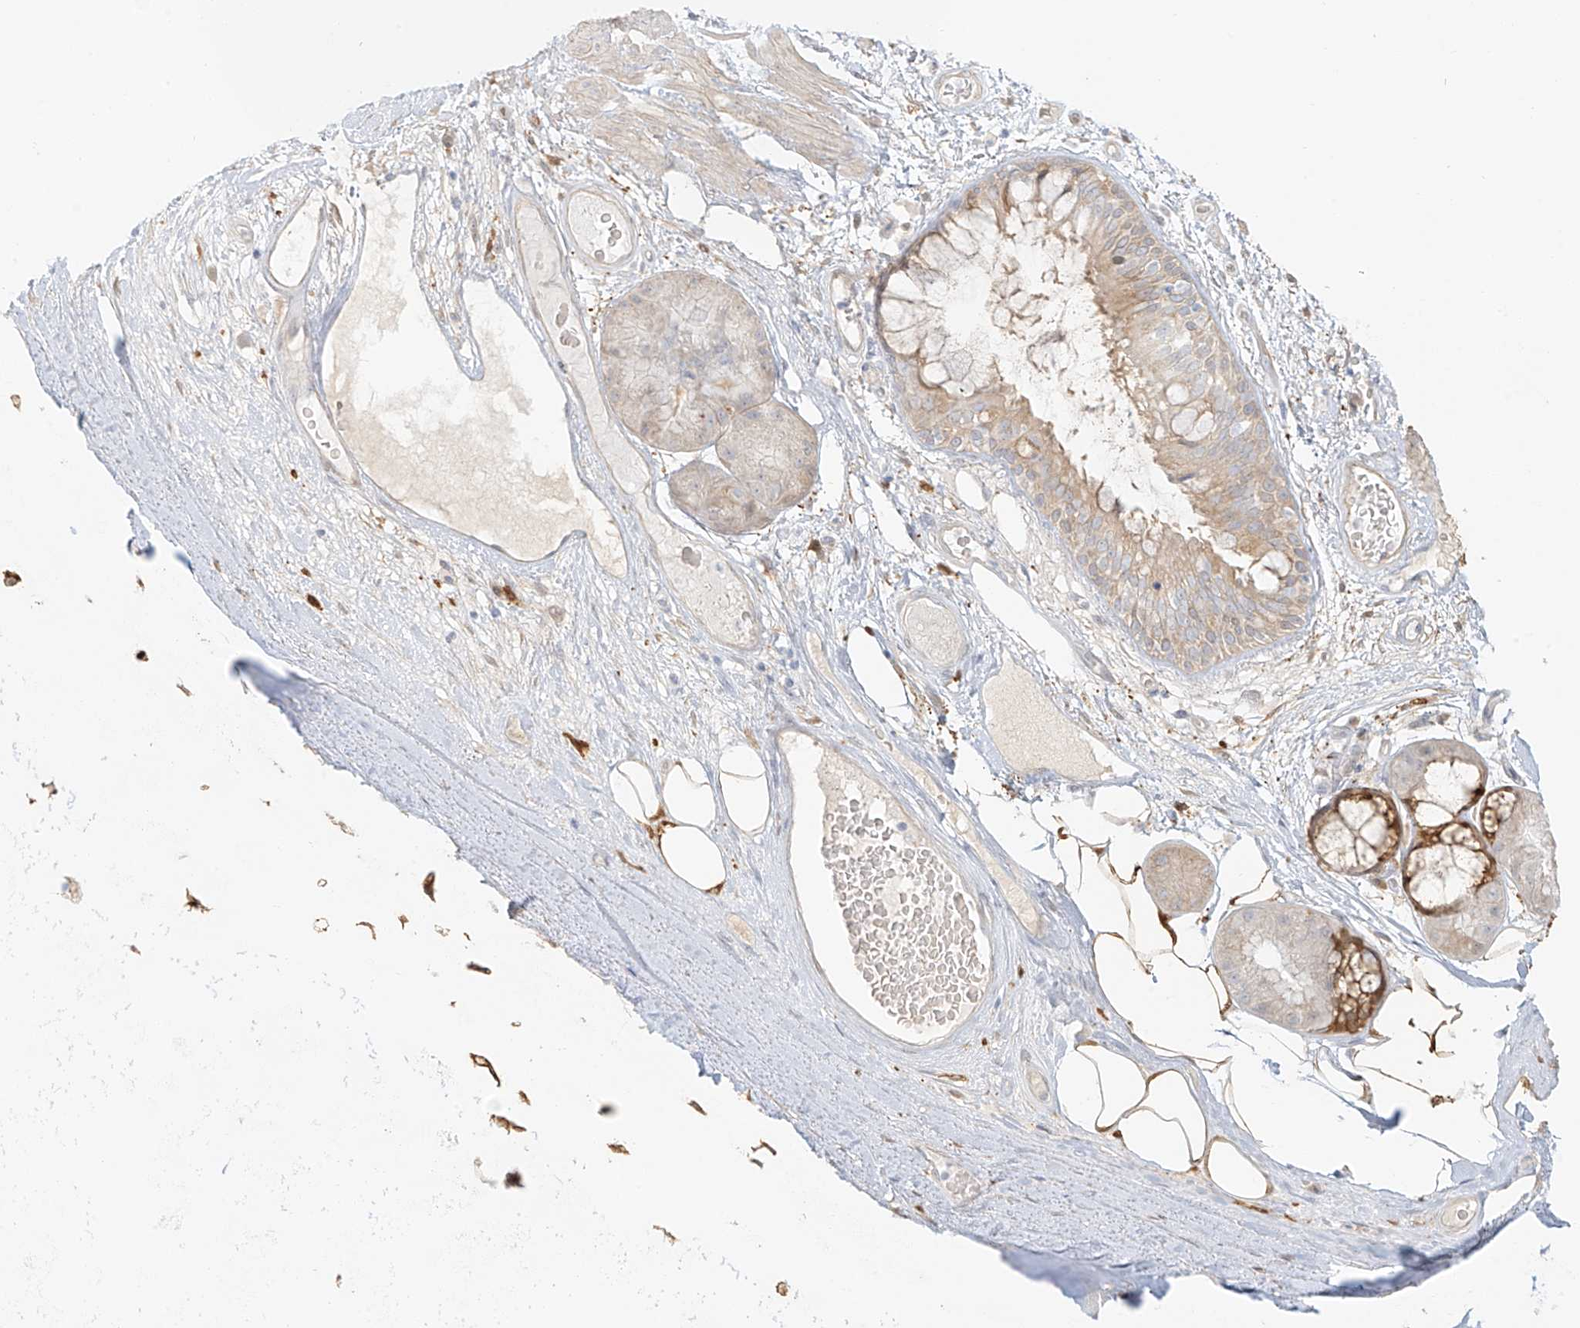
{"staining": {"intensity": "strong", "quantity": ">75%", "location": "cytoplasmic/membranous"}, "tissue": "adipose tissue", "cell_type": "Adipocytes", "image_type": "normal", "snomed": [{"axis": "morphology", "description": "Normal tissue, NOS"}, {"axis": "morphology", "description": "Squamous cell carcinoma, NOS"}, {"axis": "topography", "description": "Lymph node"}, {"axis": "topography", "description": "Bronchus"}, {"axis": "topography", "description": "Lung"}], "caption": "The photomicrograph exhibits immunohistochemical staining of benign adipose tissue. There is strong cytoplasmic/membranous staining is identified in approximately >75% of adipocytes.", "gene": "UPK1B", "patient": {"sex": "male", "age": 66}}